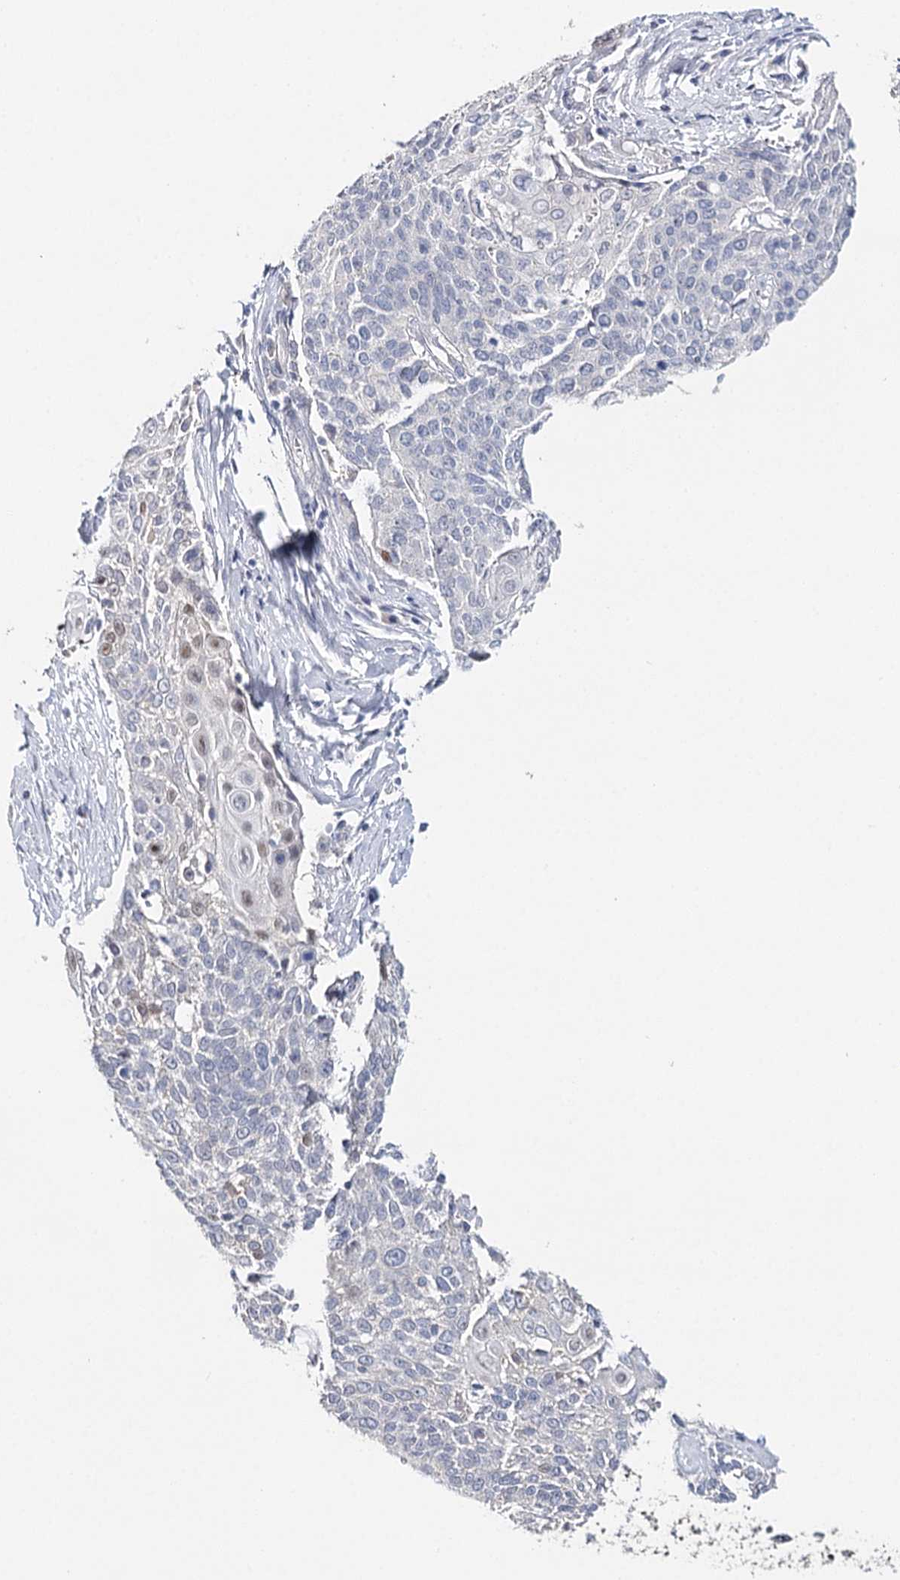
{"staining": {"intensity": "negative", "quantity": "none", "location": "none"}, "tissue": "cervical cancer", "cell_type": "Tumor cells", "image_type": "cancer", "snomed": [{"axis": "morphology", "description": "Squamous cell carcinoma, NOS"}, {"axis": "topography", "description": "Cervix"}], "caption": "An IHC photomicrograph of squamous cell carcinoma (cervical) is shown. There is no staining in tumor cells of squamous cell carcinoma (cervical).", "gene": "TP53", "patient": {"sex": "female", "age": 39}}